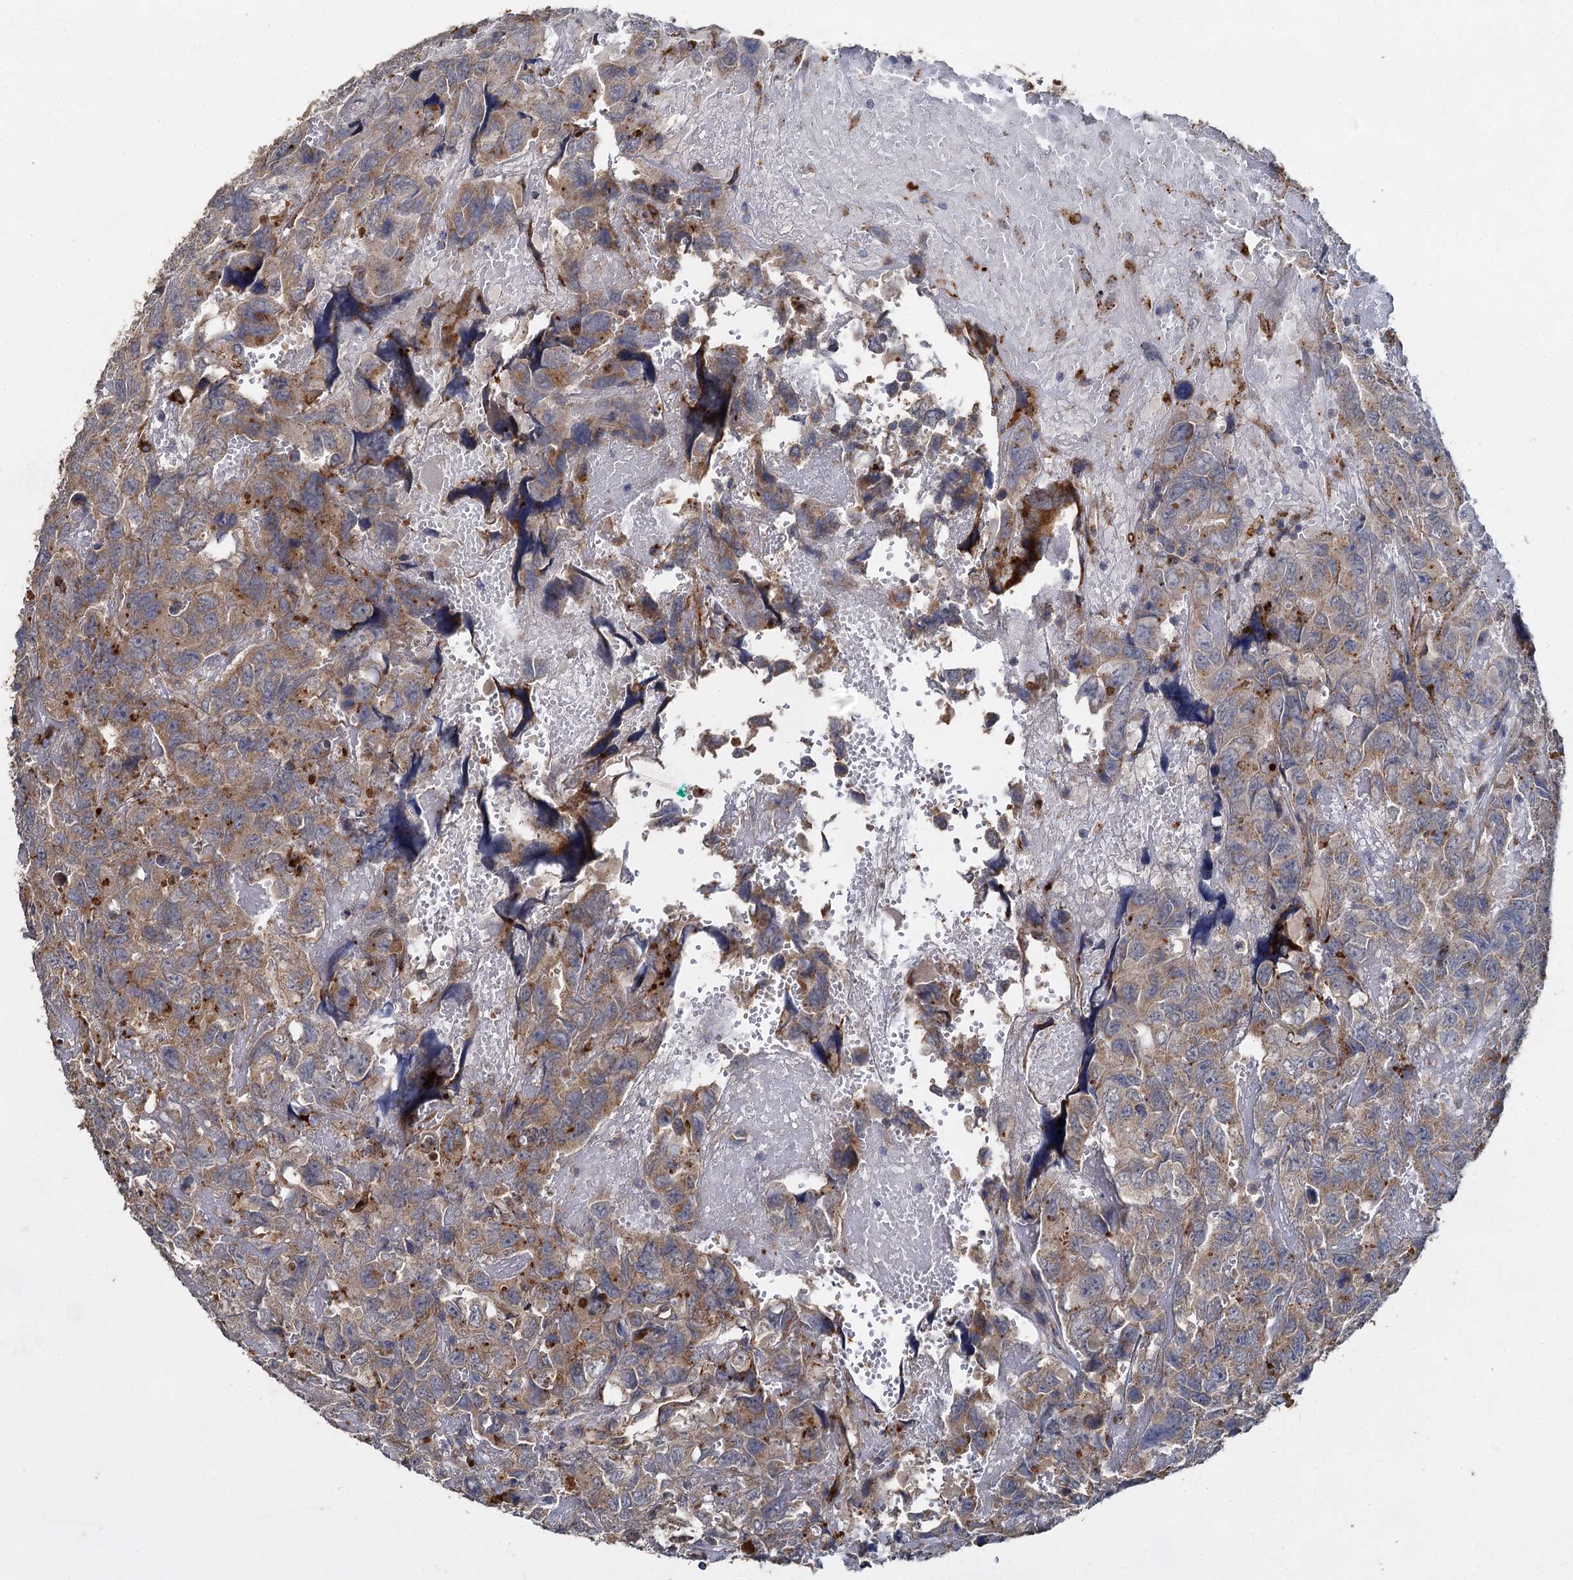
{"staining": {"intensity": "strong", "quantity": "25%-75%", "location": "cytoplasmic/membranous"}, "tissue": "testis cancer", "cell_type": "Tumor cells", "image_type": "cancer", "snomed": [{"axis": "morphology", "description": "Carcinoma, Embryonal, NOS"}, {"axis": "topography", "description": "Testis"}], "caption": "Immunohistochemical staining of testis embryonal carcinoma reveals high levels of strong cytoplasmic/membranous protein expression in approximately 25%-75% of tumor cells.", "gene": "GBA1", "patient": {"sex": "male", "age": 45}}